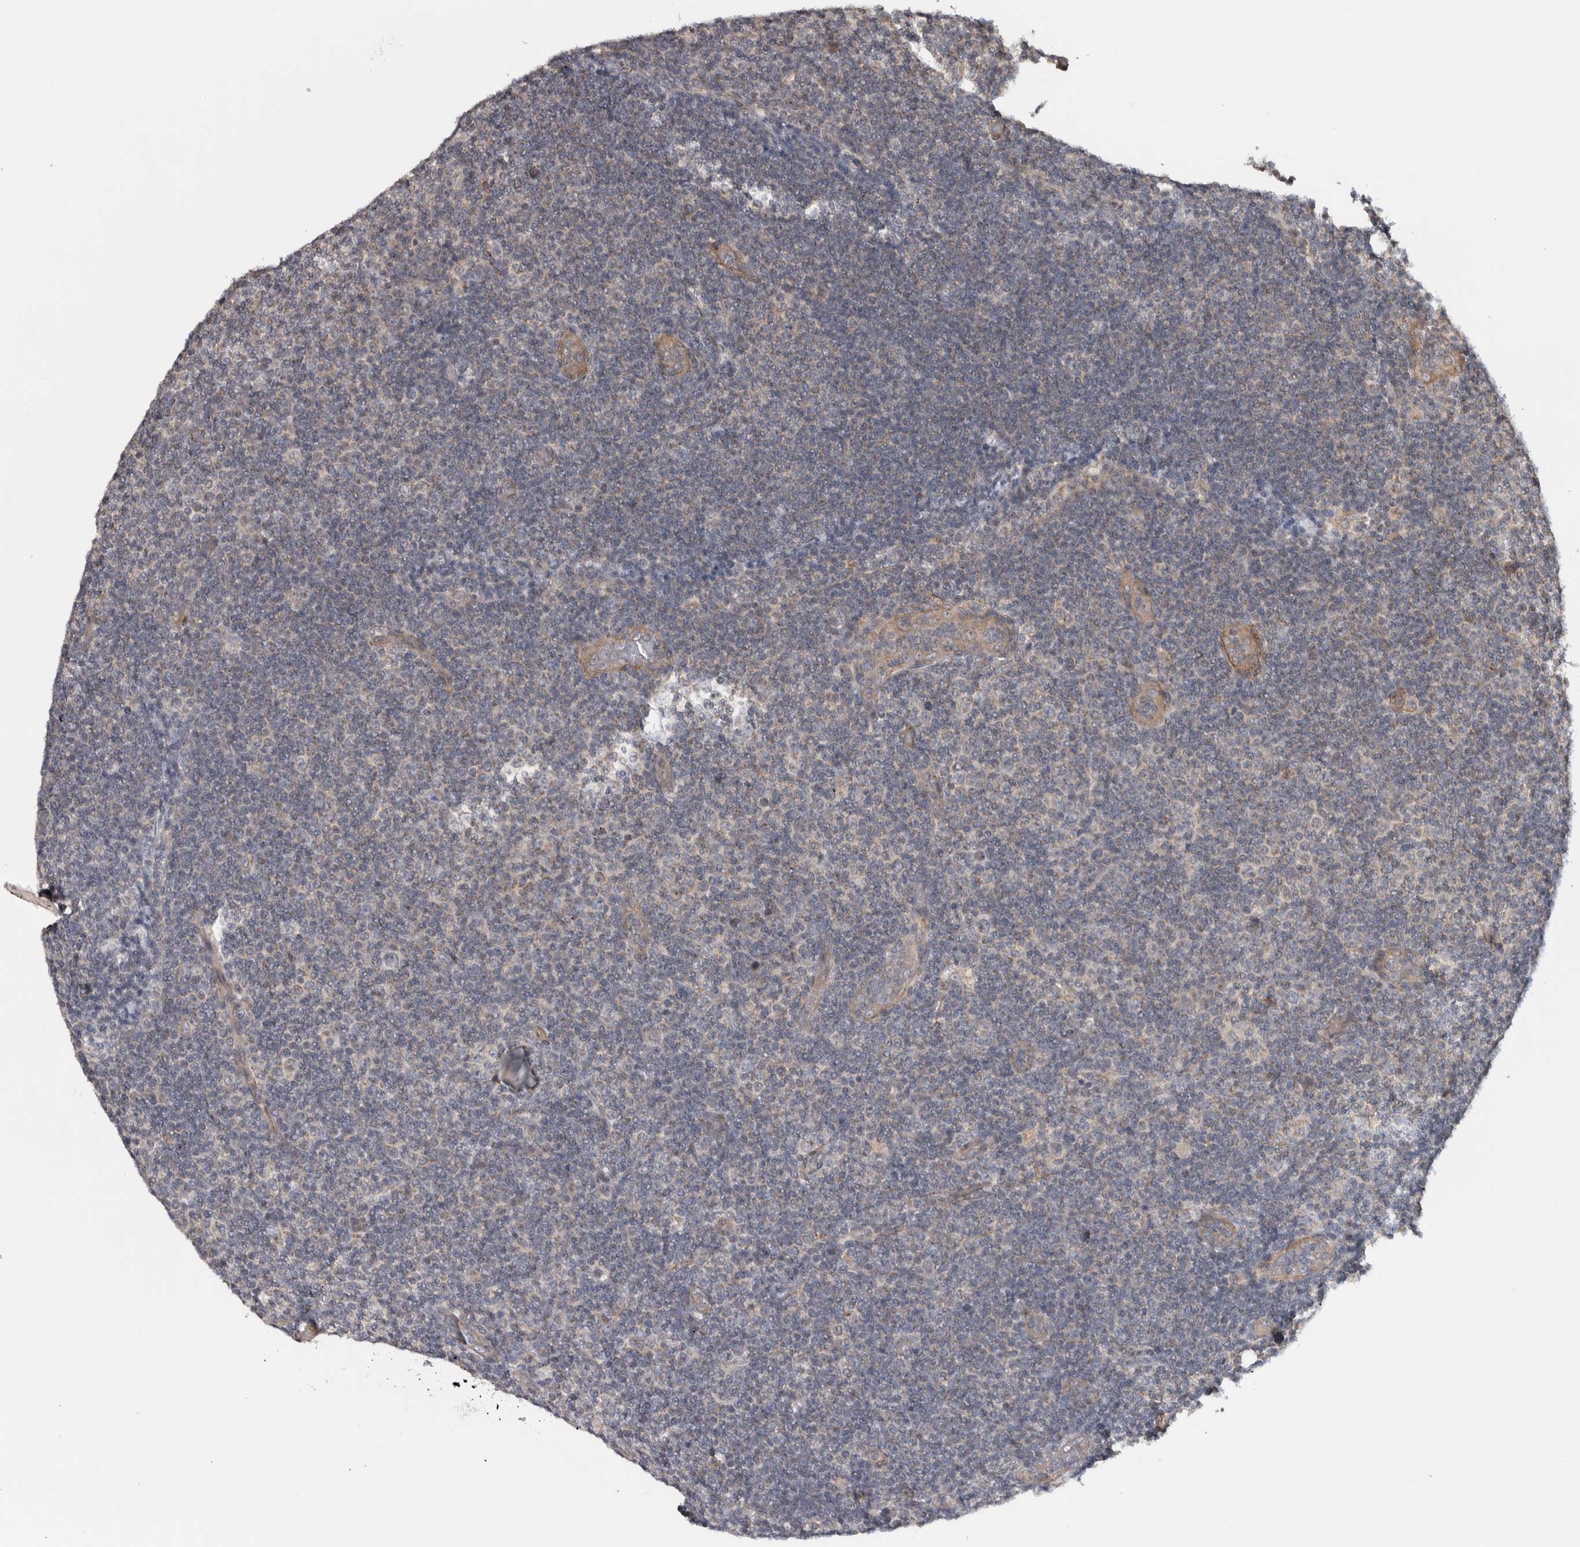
{"staining": {"intensity": "weak", "quantity": "<25%", "location": "cytoplasmic/membranous"}, "tissue": "lymphoma", "cell_type": "Tumor cells", "image_type": "cancer", "snomed": [{"axis": "morphology", "description": "Malignant lymphoma, non-Hodgkin's type, Low grade"}, {"axis": "topography", "description": "Lymph node"}], "caption": "Tumor cells show no significant expression in malignant lymphoma, non-Hodgkin's type (low-grade).", "gene": "CHMP4C", "patient": {"sex": "male", "age": 83}}